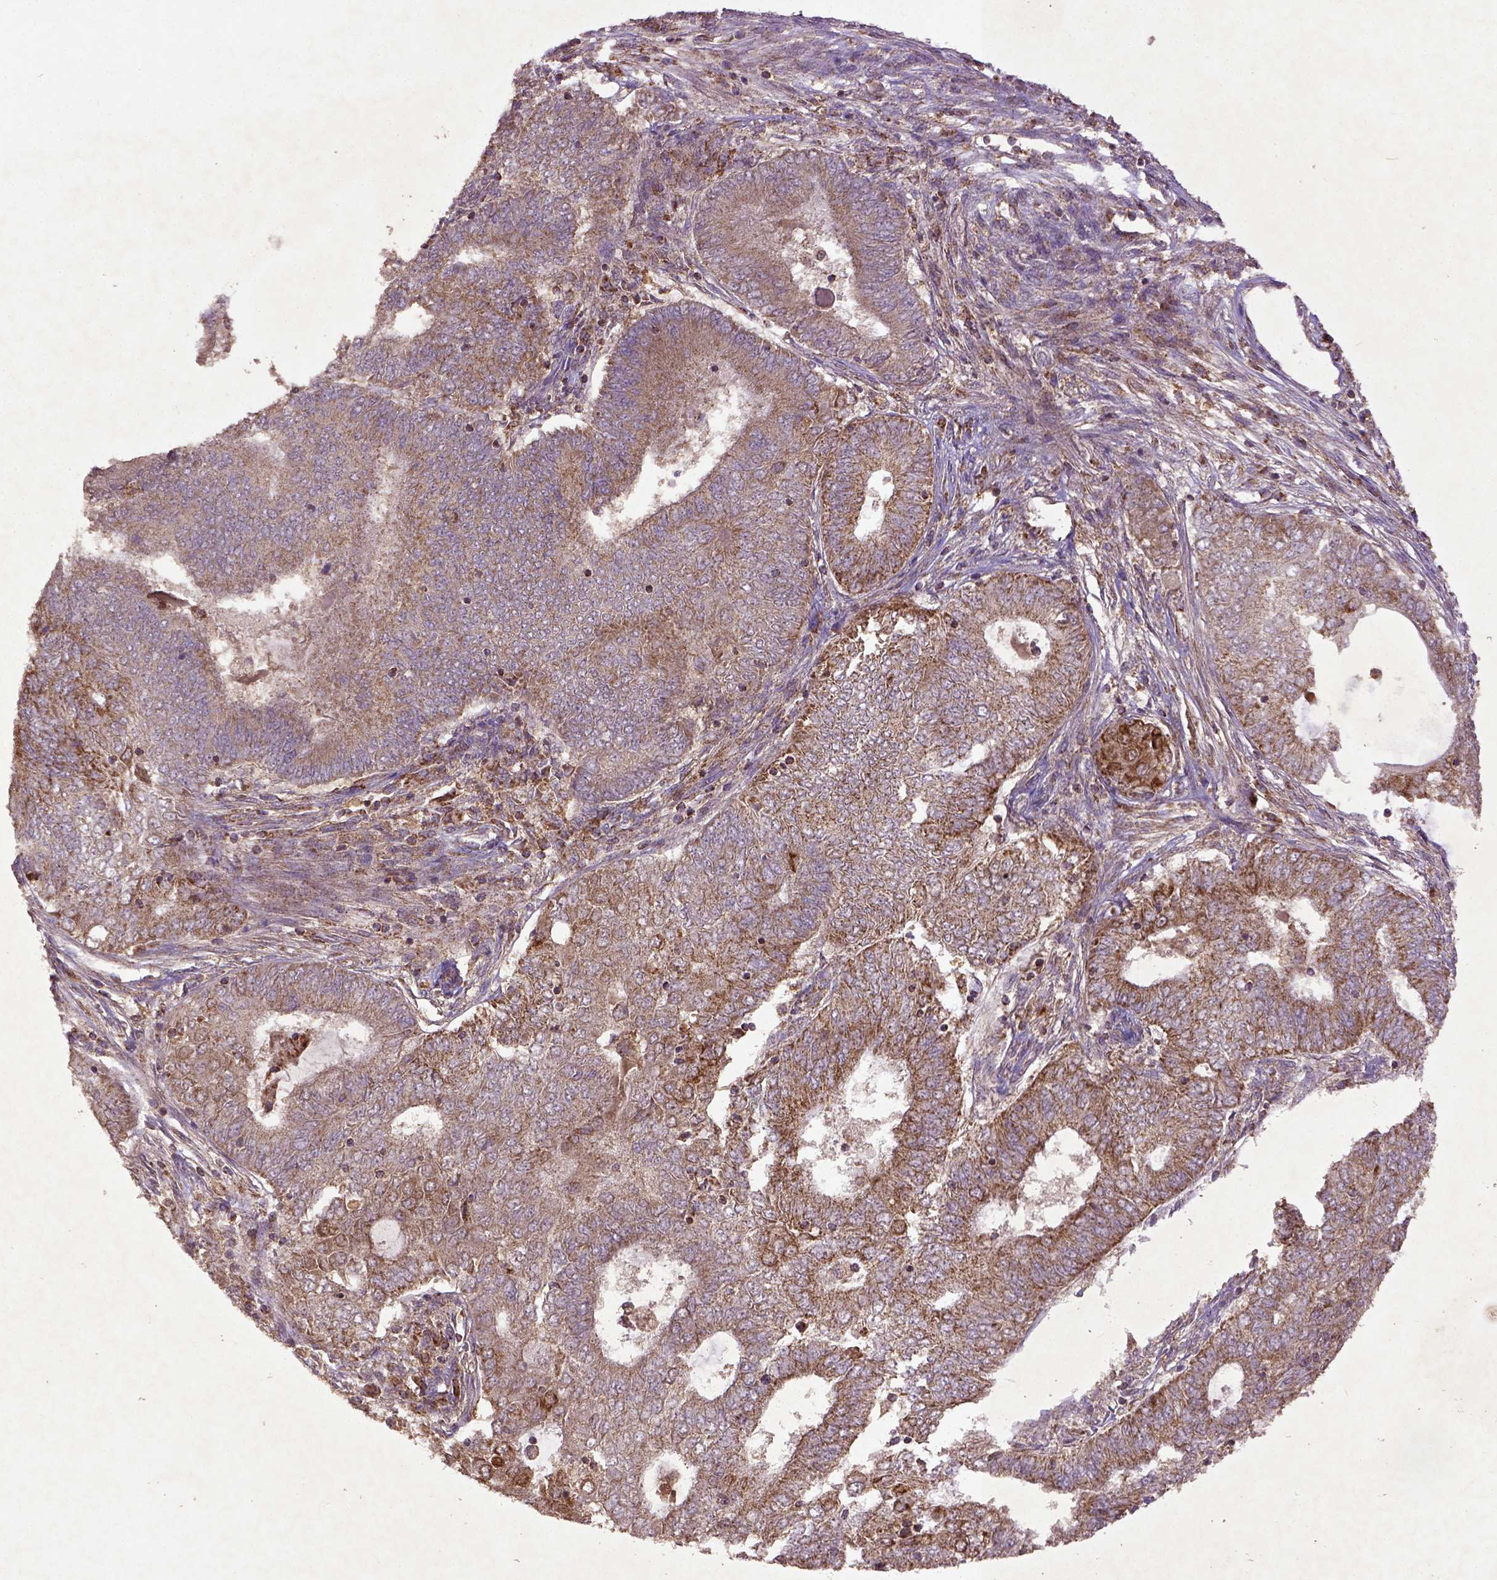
{"staining": {"intensity": "moderate", "quantity": ">75%", "location": "cytoplasmic/membranous"}, "tissue": "endometrial cancer", "cell_type": "Tumor cells", "image_type": "cancer", "snomed": [{"axis": "morphology", "description": "Adenocarcinoma, NOS"}, {"axis": "topography", "description": "Endometrium"}], "caption": "Adenocarcinoma (endometrial) stained with a brown dye shows moderate cytoplasmic/membranous positive expression in about >75% of tumor cells.", "gene": "MT-CO1", "patient": {"sex": "female", "age": 62}}